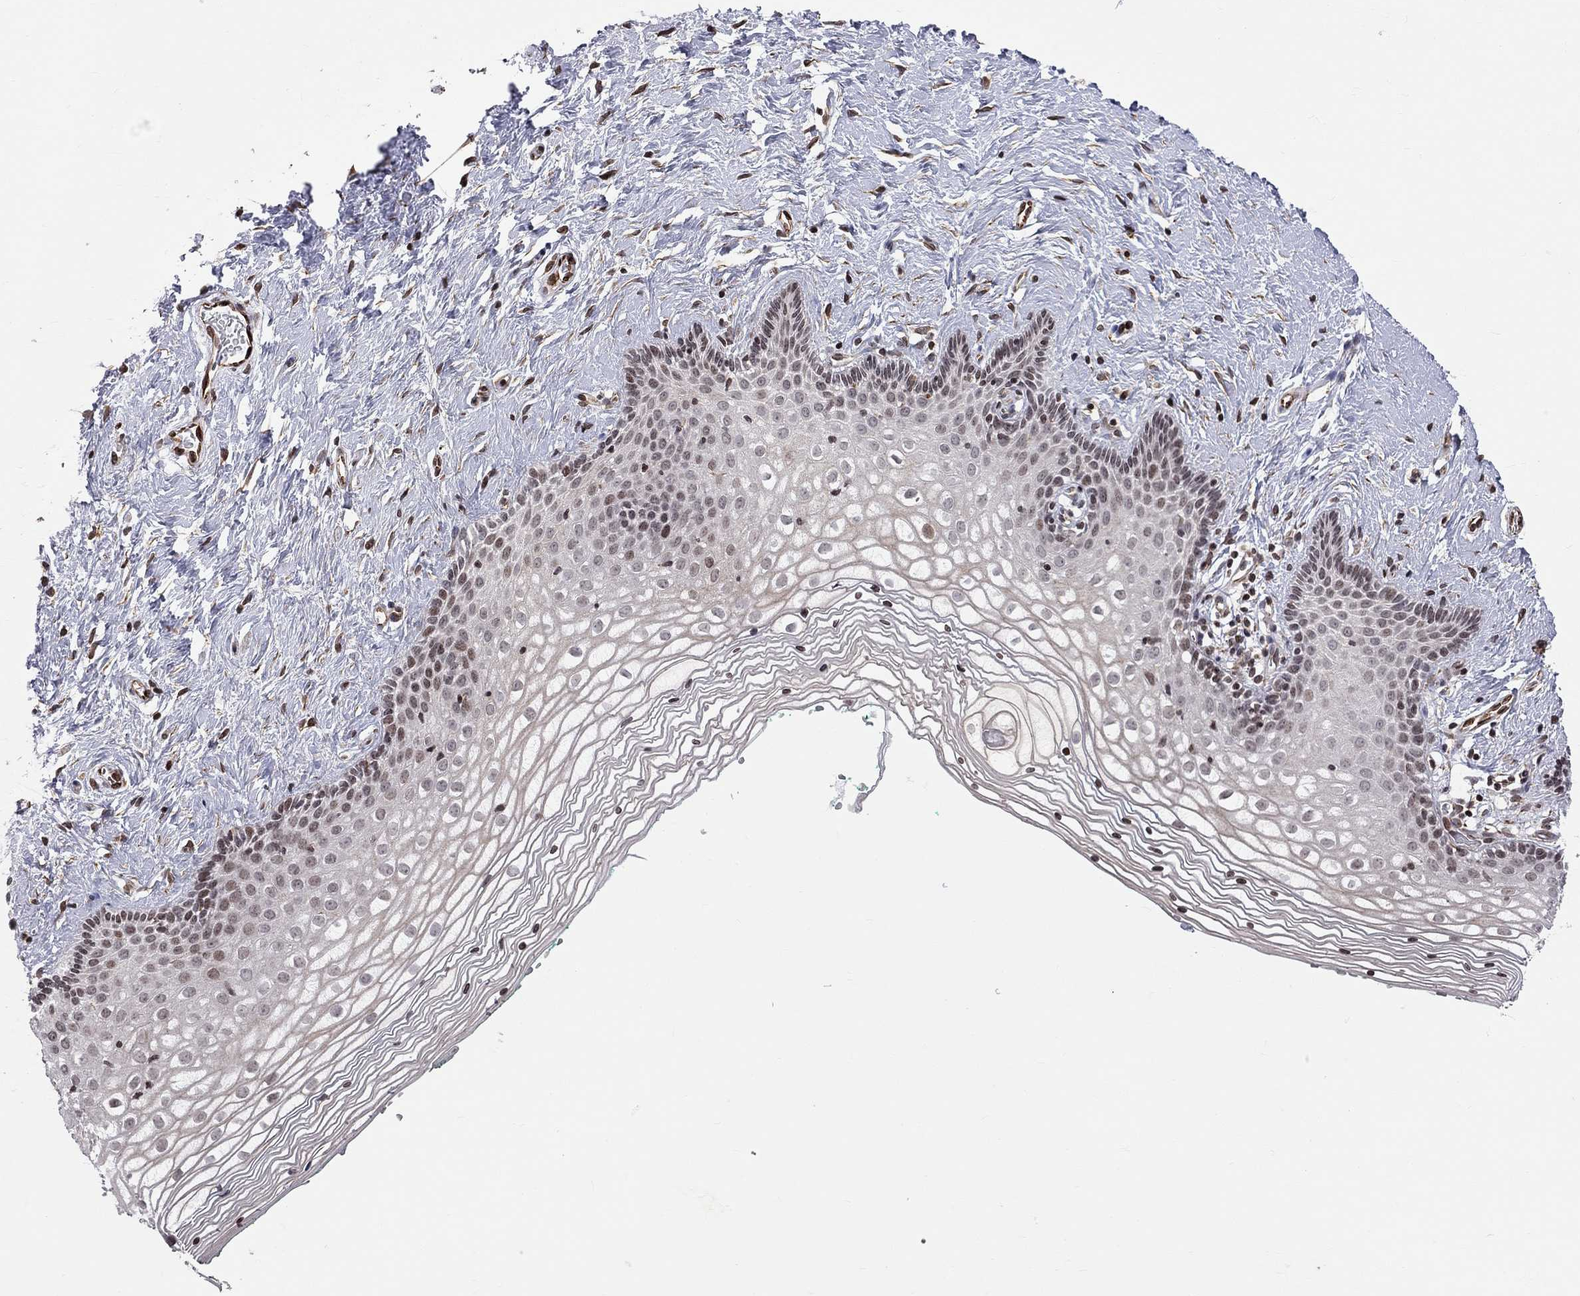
{"staining": {"intensity": "negative", "quantity": "none", "location": "none"}, "tissue": "vagina", "cell_type": "Squamous epithelial cells", "image_type": "normal", "snomed": [{"axis": "morphology", "description": "Normal tissue, NOS"}, {"axis": "topography", "description": "Vagina"}], "caption": "The immunohistochemistry (IHC) photomicrograph has no significant expression in squamous epithelial cells of vagina. (DAB (3,3'-diaminobenzidine) IHC with hematoxylin counter stain).", "gene": "MTNR1B", "patient": {"sex": "female", "age": 36}}